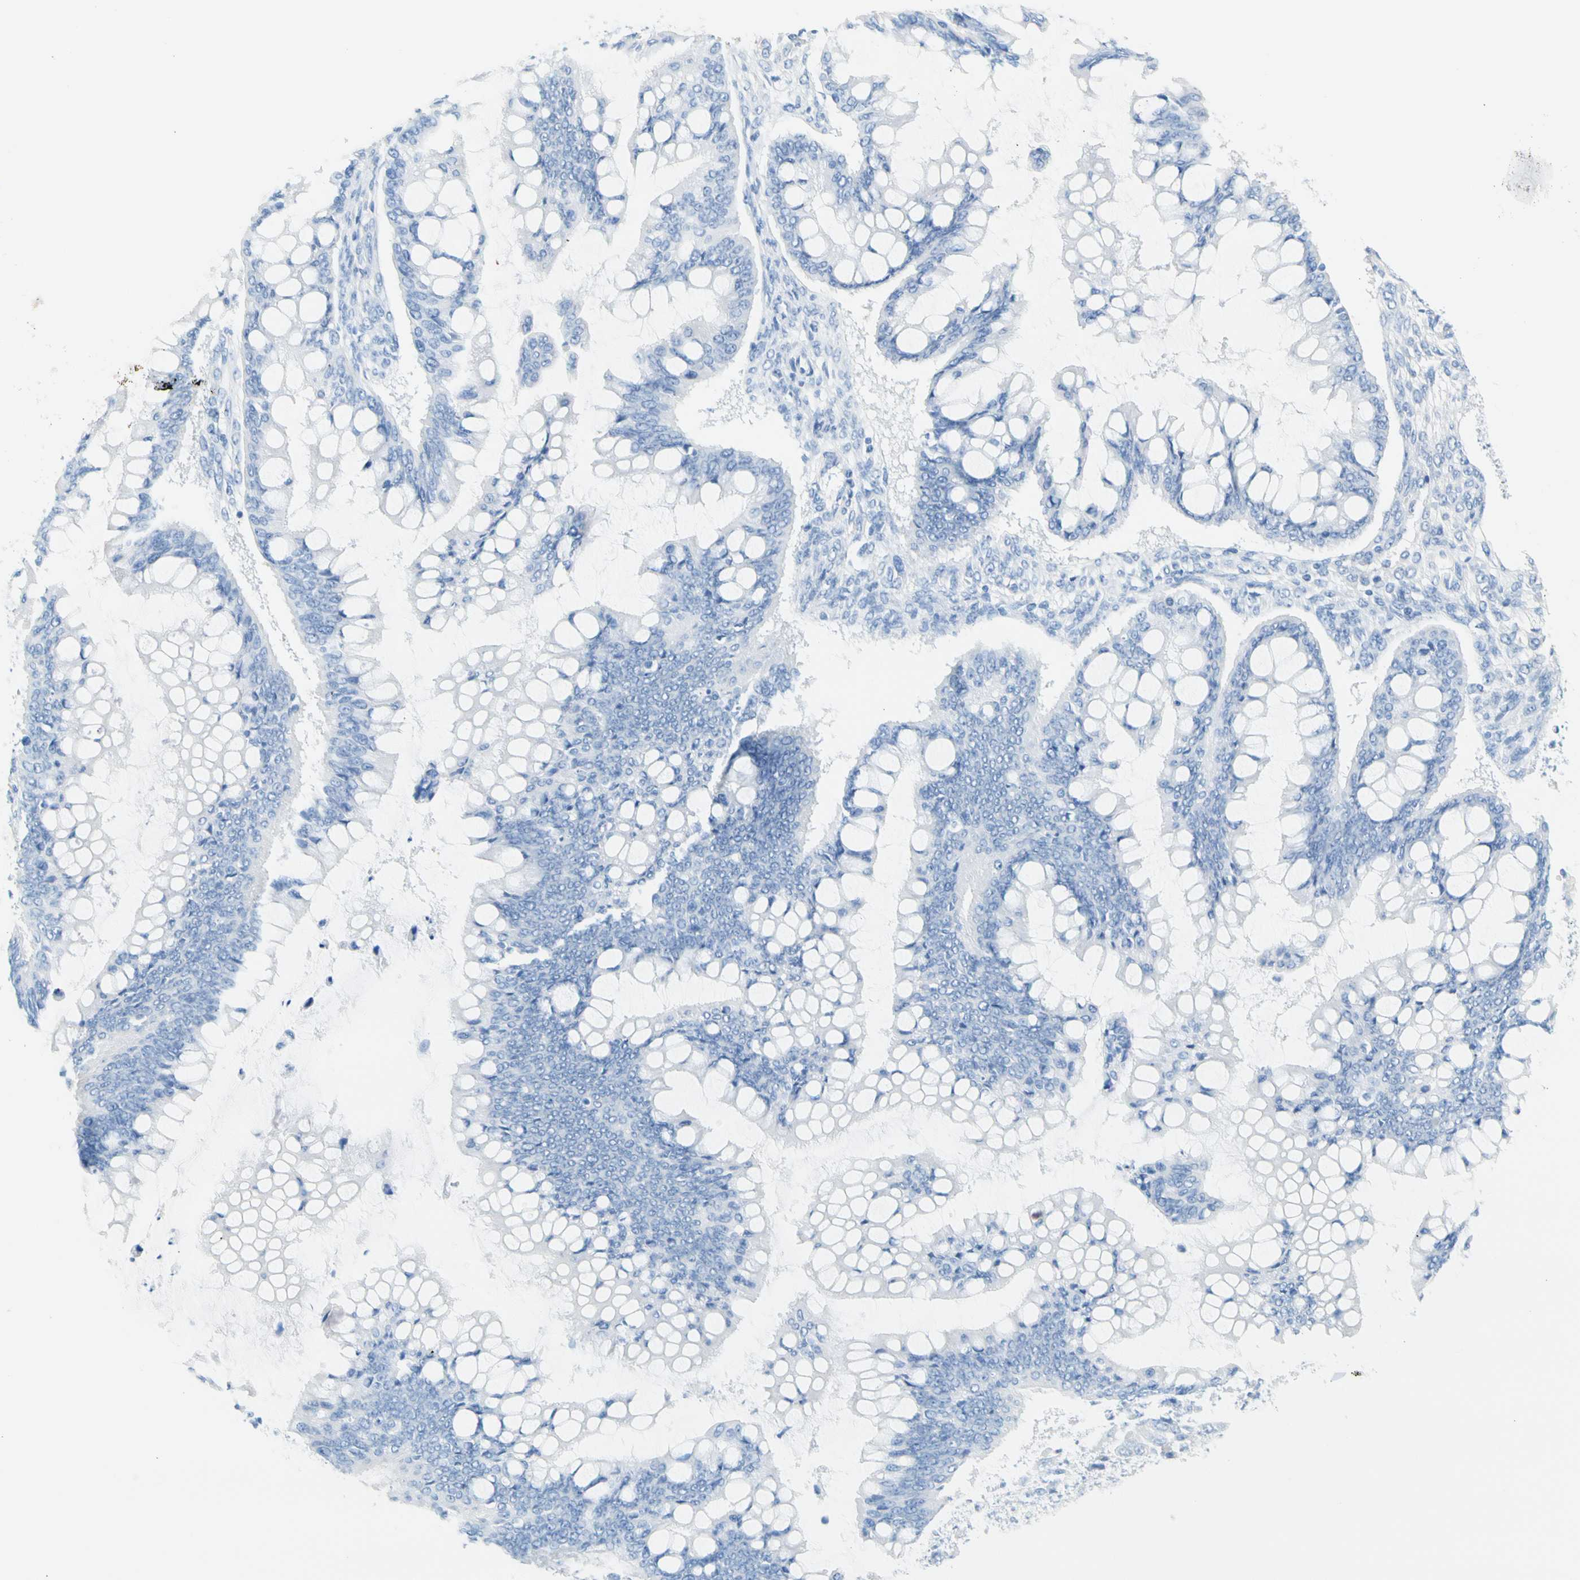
{"staining": {"intensity": "negative", "quantity": "none", "location": "none"}, "tissue": "ovarian cancer", "cell_type": "Tumor cells", "image_type": "cancer", "snomed": [{"axis": "morphology", "description": "Cystadenocarcinoma, mucinous, NOS"}, {"axis": "topography", "description": "Ovary"}], "caption": "Ovarian cancer was stained to show a protein in brown. There is no significant staining in tumor cells.", "gene": "CEL", "patient": {"sex": "female", "age": 73}}